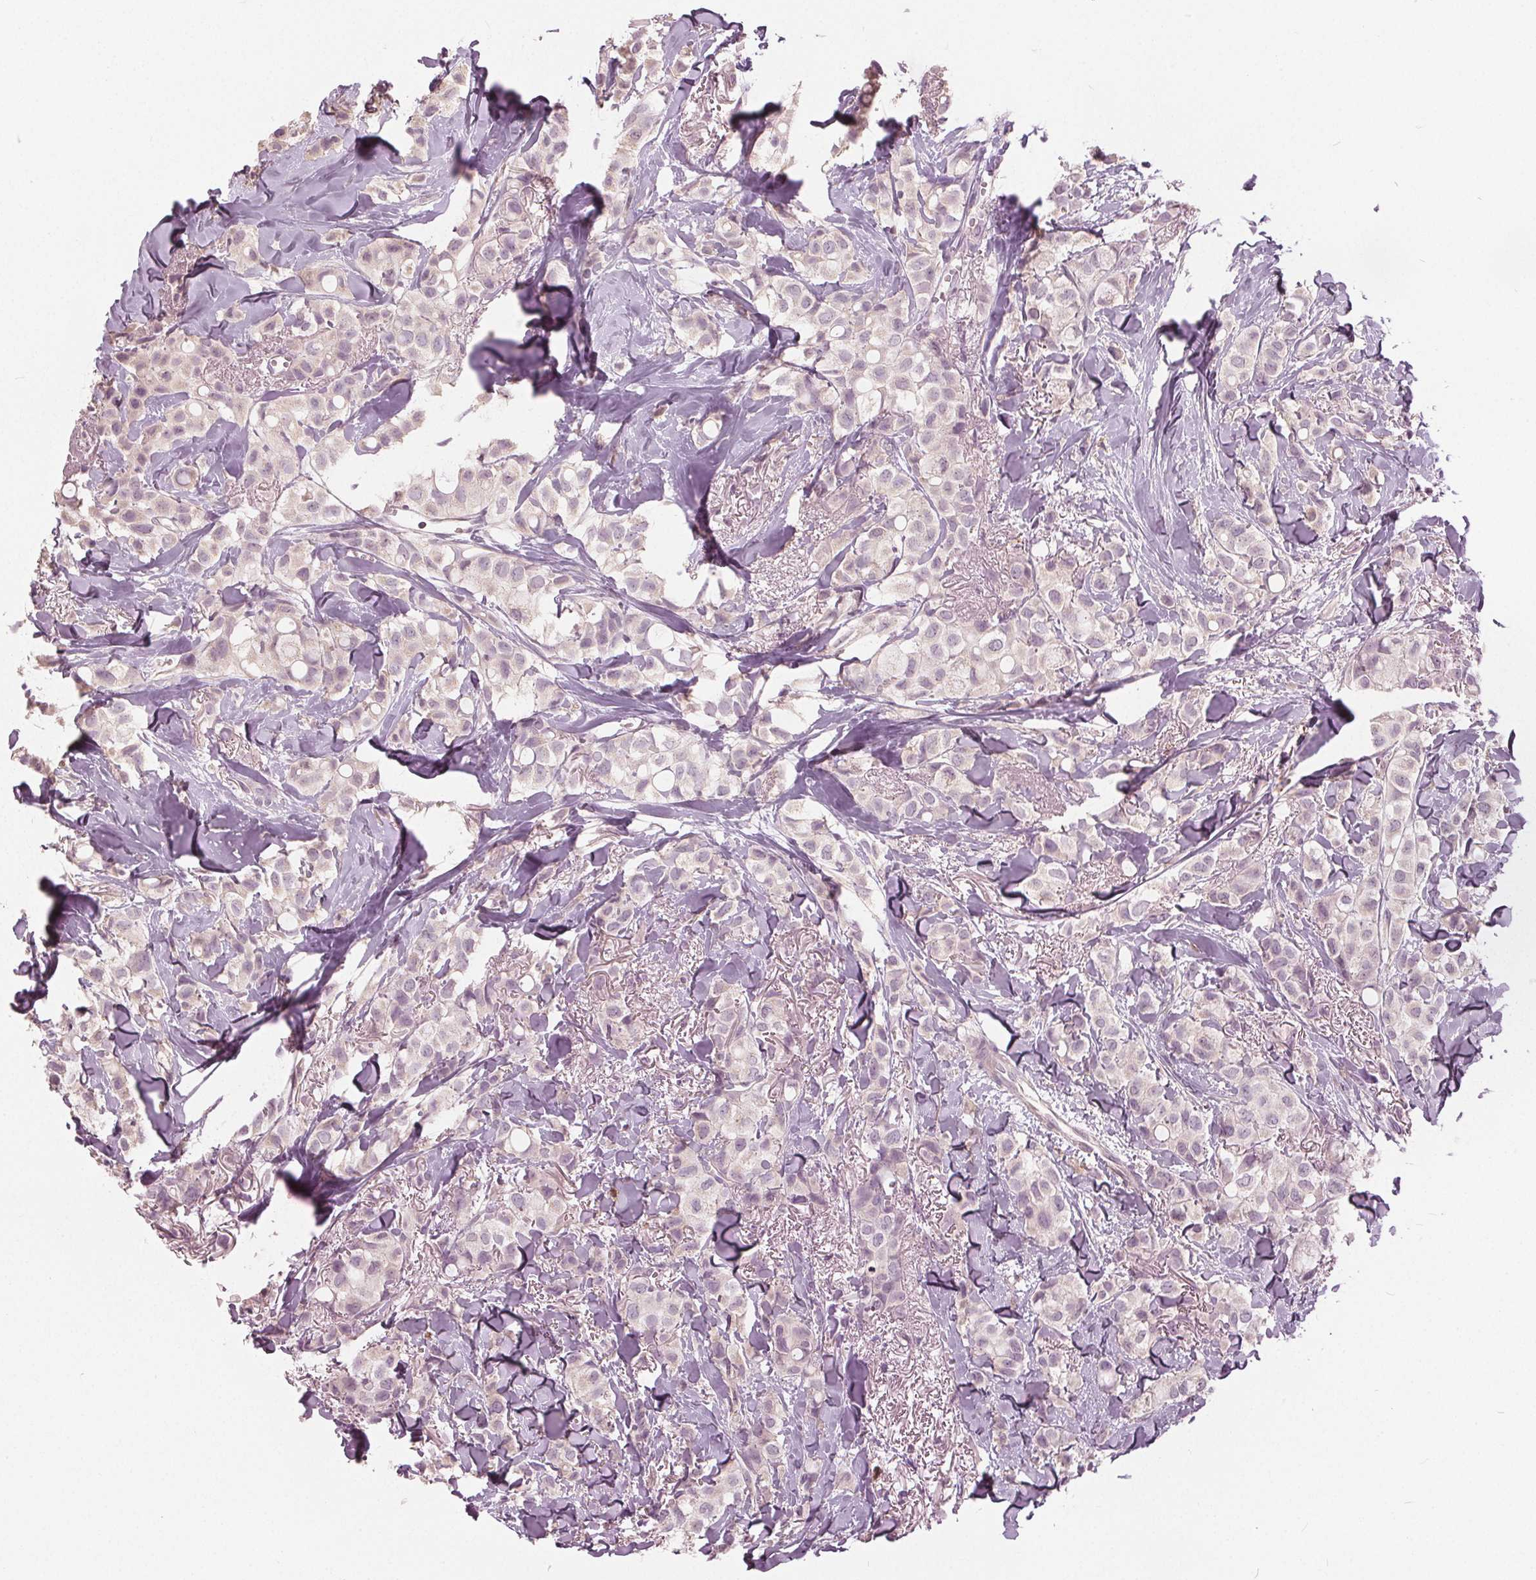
{"staining": {"intensity": "negative", "quantity": "none", "location": "none"}, "tissue": "breast cancer", "cell_type": "Tumor cells", "image_type": "cancer", "snomed": [{"axis": "morphology", "description": "Duct carcinoma"}, {"axis": "topography", "description": "Breast"}], "caption": "Tumor cells are negative for brown protein staining in infiltrating ductal carcinoma (breast).", "gene": "KLK13", "patient": {"sex": "female", "age": 85}}